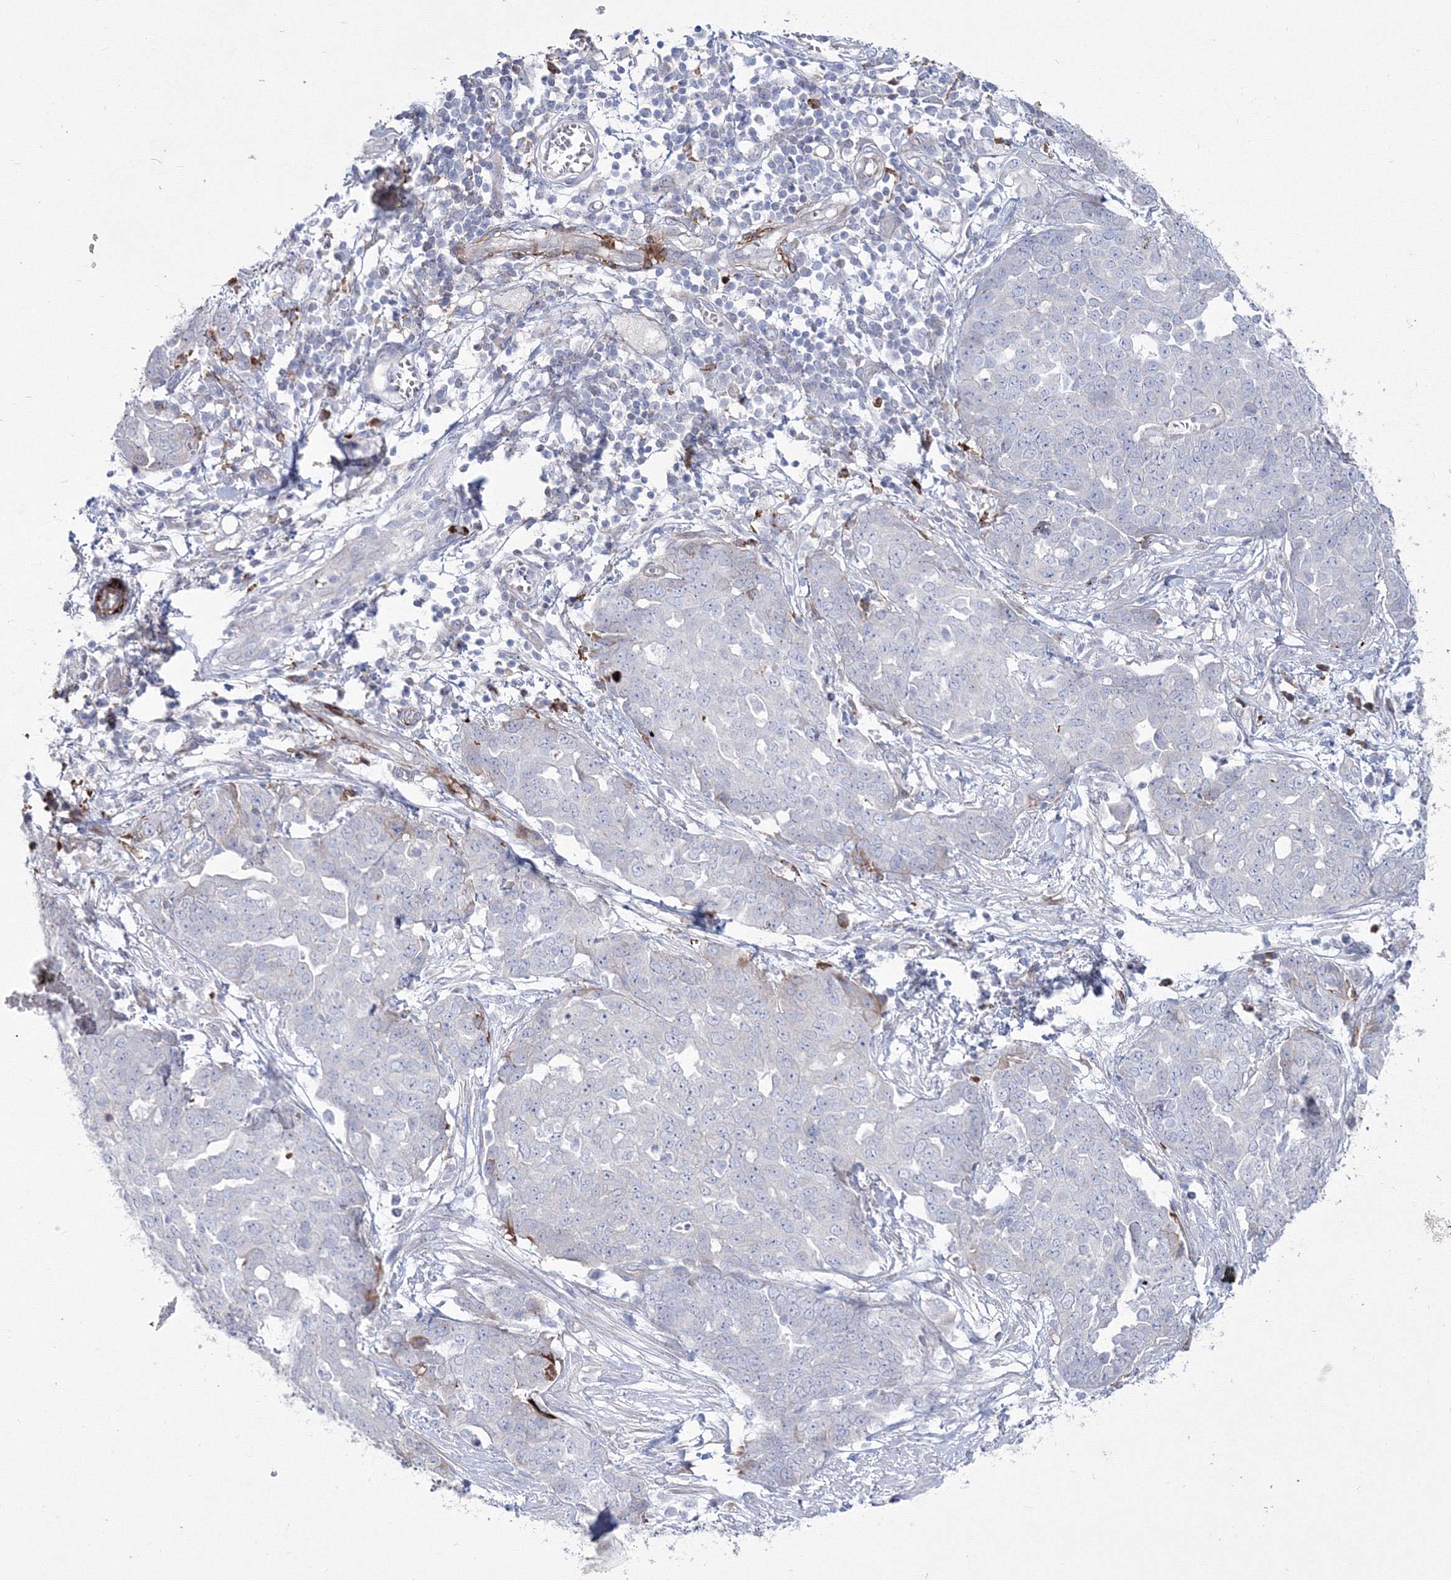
{"staining": {"intensity": "negative", "quantity": "none", "location": "none"}, "tissue": "ovarian cancer", "cell_type": "Tumor cells", "image_type": "cancer", "snomed": [{"axis": "morphology", "description": "Cystadenocarcinoma, serous, NOS"}, {"axis": "topography", "description": "Soft tissue"}, {"axis": "topography", "description": "Ovary"}], "caption": "Immunohistochemistry (IHC) of human ovarian cancer demonstrates no expression in tumor cells. (IHC, brightfield microscopy, high magnification).", "gene": "HYAL2", "patient": {"sex": "female", "age": 57}}